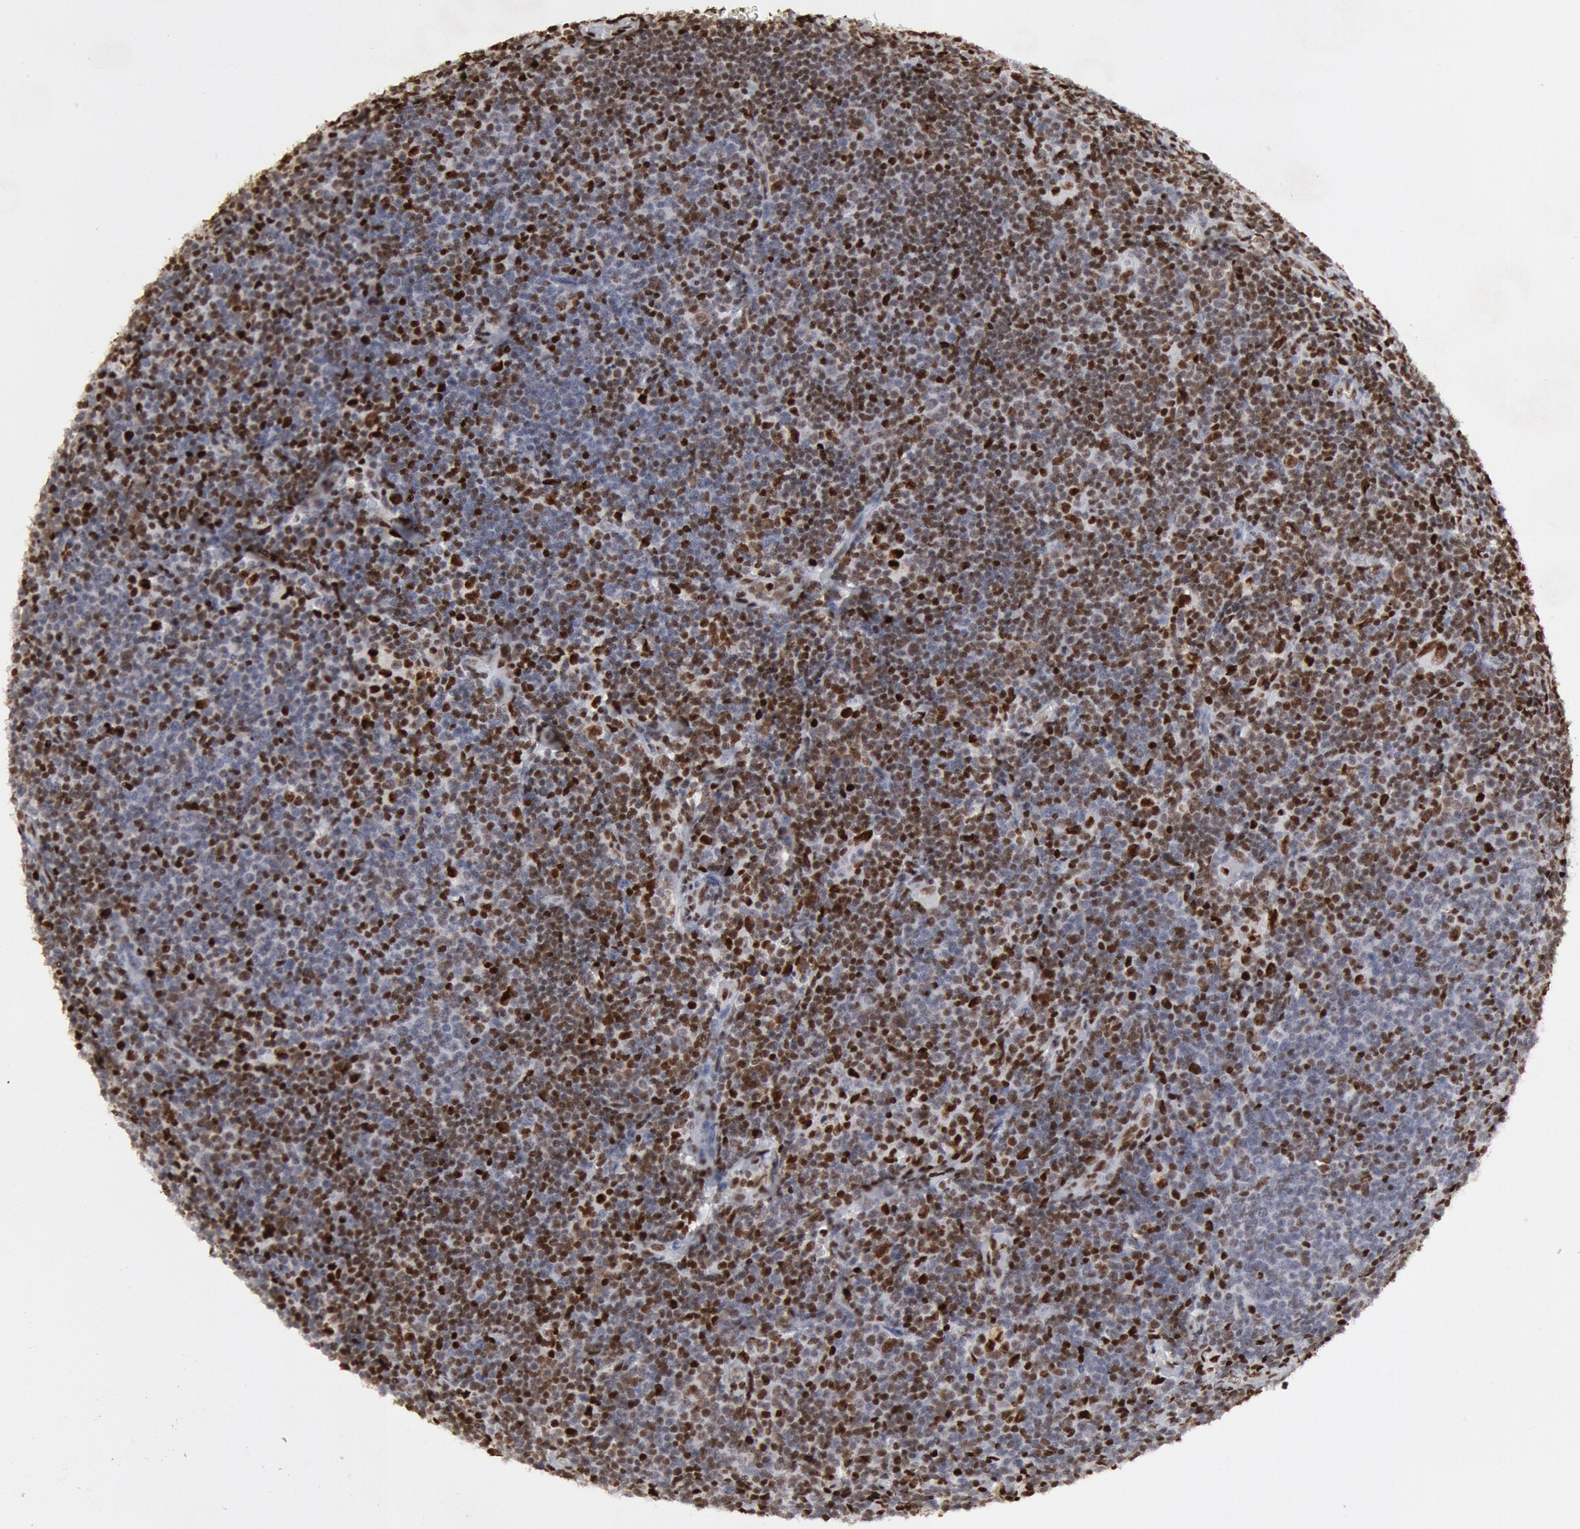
{"staining": {"intensity": "strong", "quantity": "25%-75%", "location": "nuclear"}, "tissue": "lymphoma", "cell_type": "Tumor cells", "image_type": "cancer", "snomed": [{"axis": "morphology", "description": "Malignant lymphoma, non-Hodgkin's type, Low grade"}, {"axis": "topography", "description": "Lymph node"}], "caption": "About 25%-75% of tumor cells in human lymphoma exhibit strong nuclear protein expression as visualized by brown immunohistochemical staining.", "gene": "SUB1", "patient": {"sex": "male", "age": 74}}